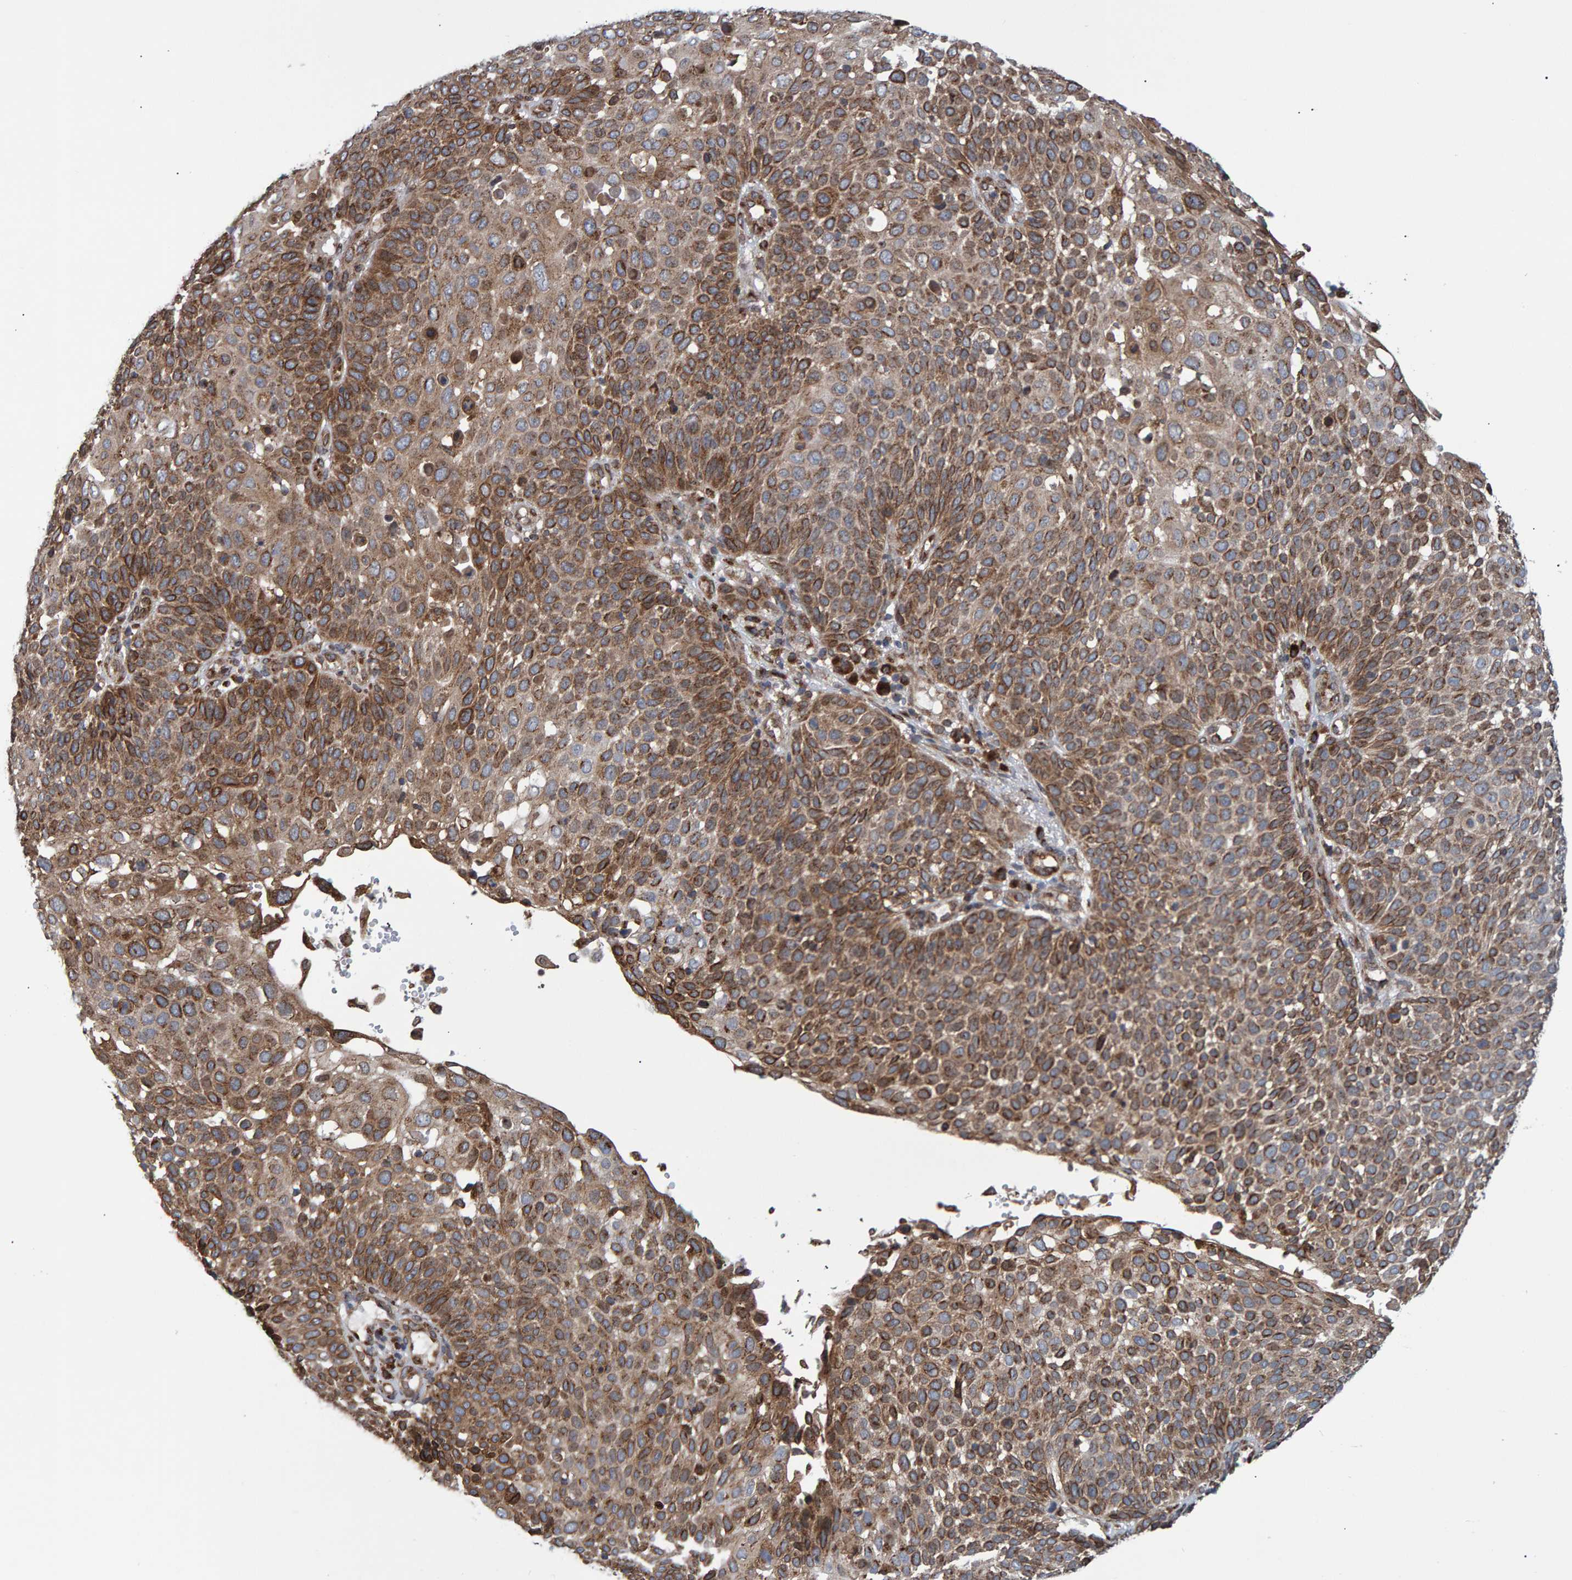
{"staining": {"intensity": "moderate", "quantity": ">75%", "location": "cytoplasmic/membranous"}, "tissue": "cervical cancer", "cell_type": "Tumor cells", "image_type": "cancer", "snomed": [{"axis": "morphology", "description": "Squamous cell carcinoma, NOS"}, {"axis": "topography", "description": "Cervix"}], "caption": "An IHC image of tumor tissue is shown. Protein staining in brown shows moderate cytoplasmic/membranous positivity in cervical cancer within tumor cells.", "gene": "FAM117A", "patient": {"sex": "female", "age": 74}}